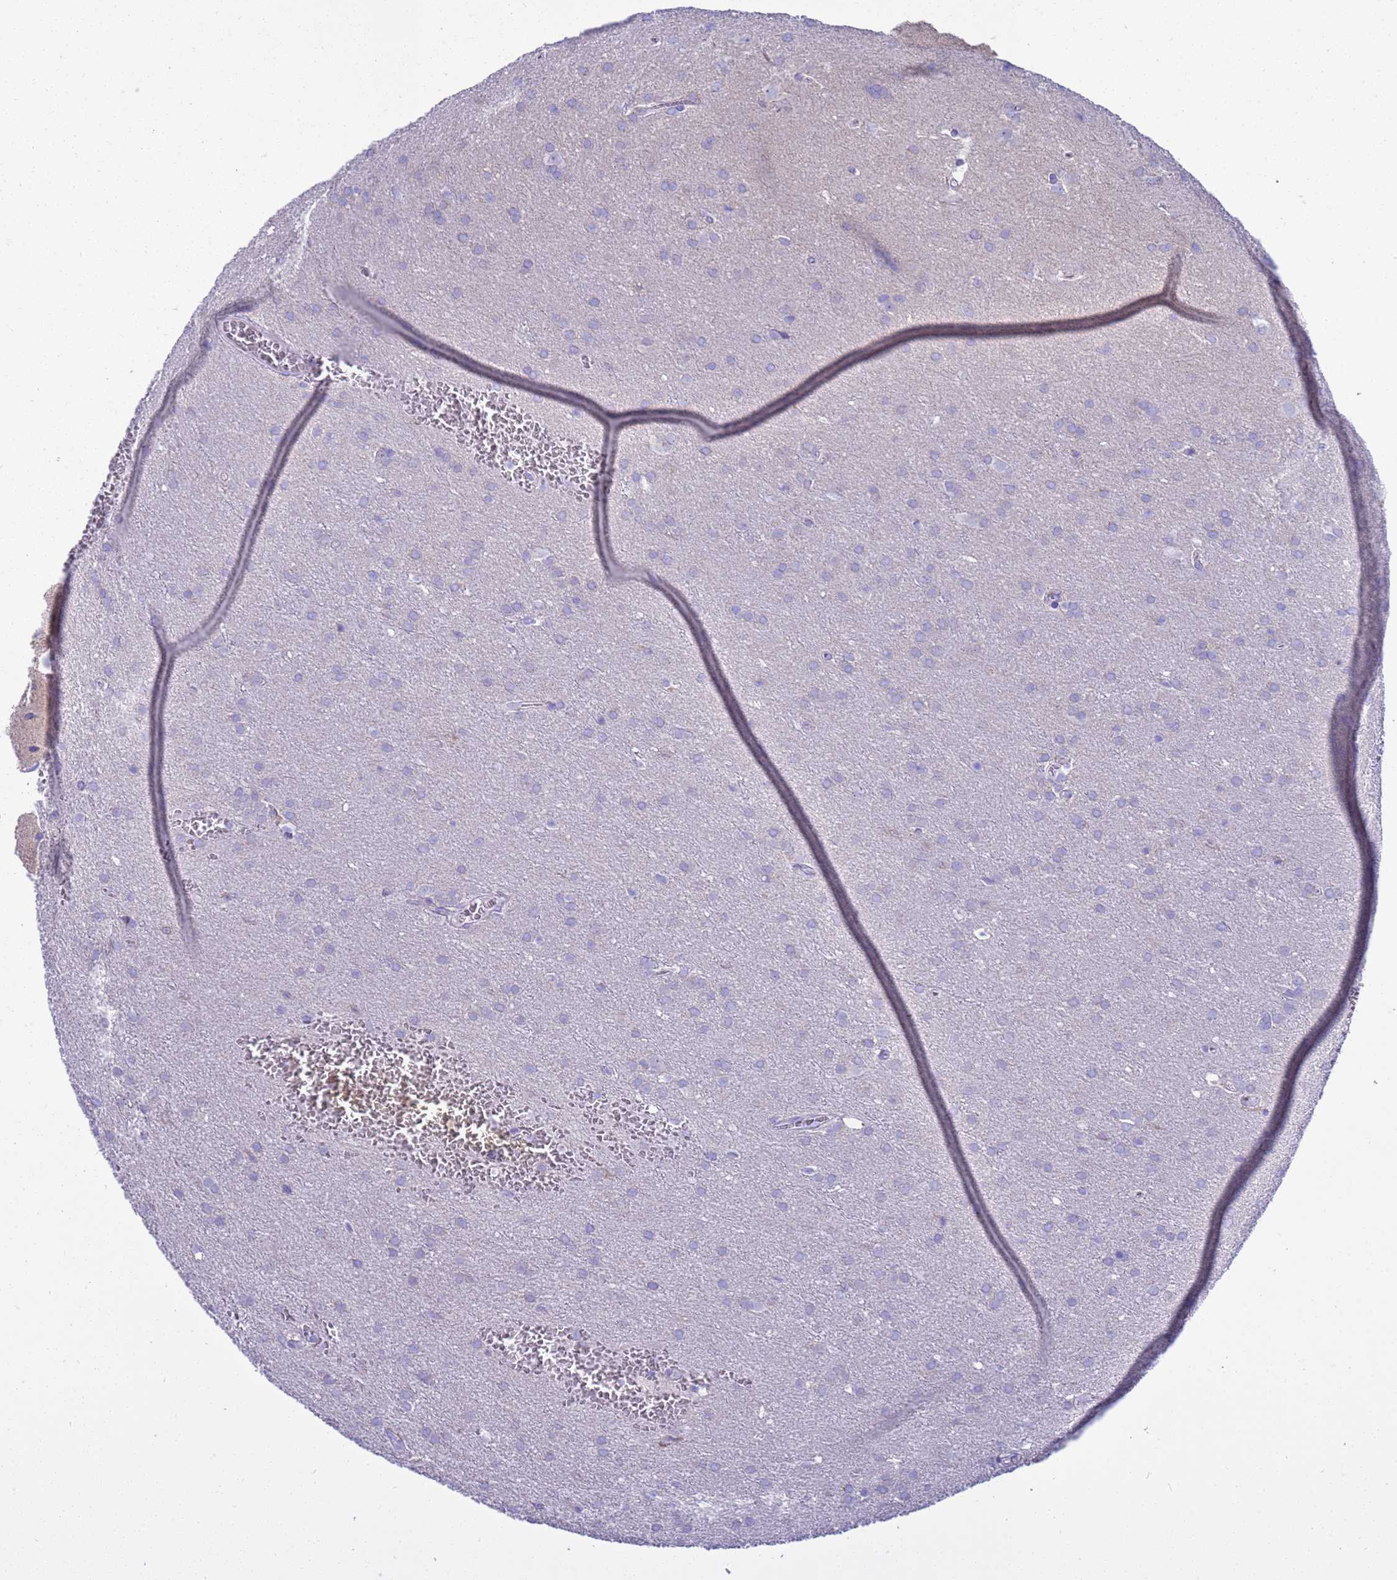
{"staining": {"intensity": "negative", "quantity": "none", "location": "none"}, "tissue": "glioma", "cell_type": "Tumor cells", "image_type": "cancer", "snomed": [{"axis": "morphology", "description": "Glioma, malignant, Low grade"}, {"axis": "topography", "description": "Brain"}], "caption": "The image displays no staining of tumor cells in glioma.", "gene": "RNF165", "patient": {"sex": "female", "age": 32}}